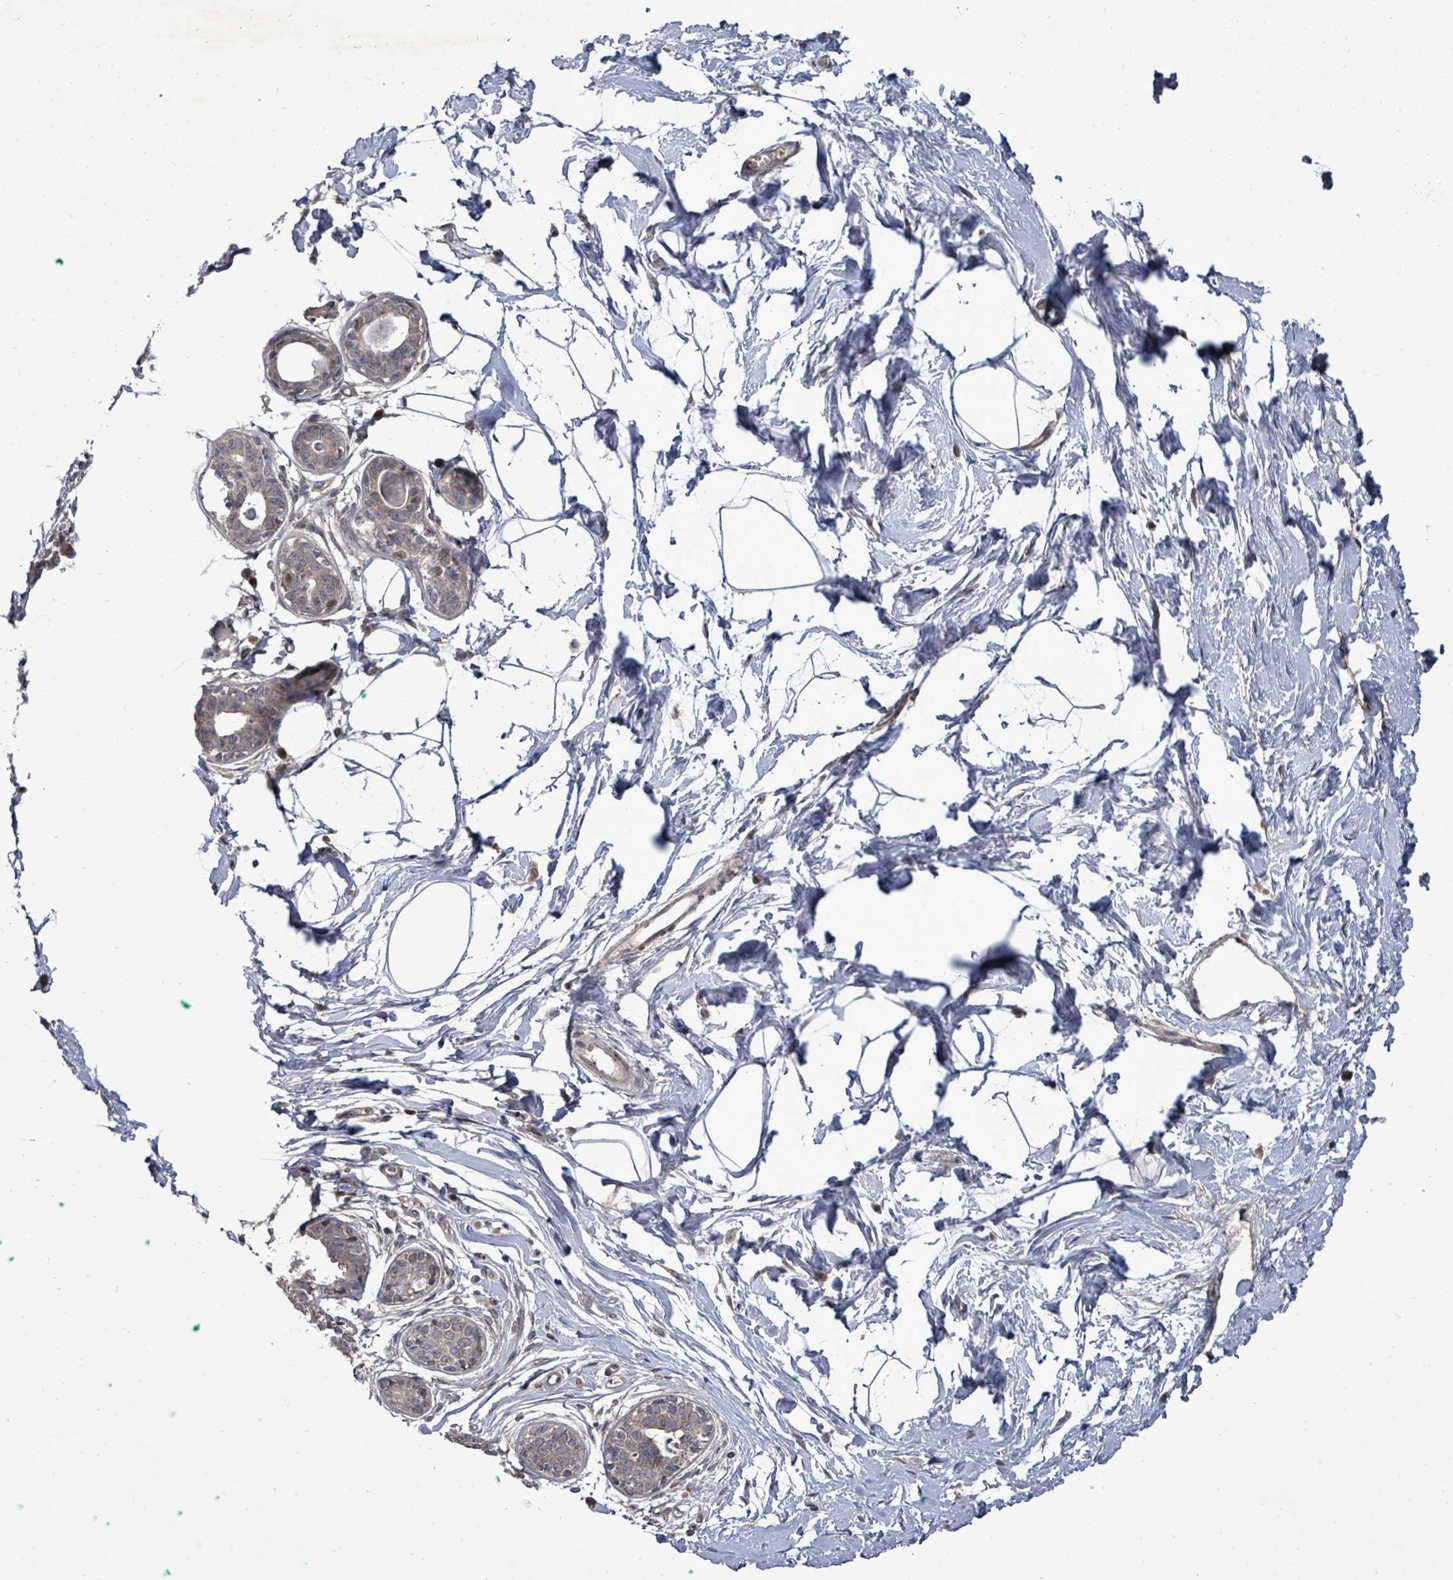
{"staining": {"intensity": "negative", "quantity": "none", "location": "none"}, "tissue": "breast", "cell_type": "Adipocytes", "image_type": "normal", "snomed": [{"axis": "morphology", "description": "Normal tissue, NOS"}, {"axis": "topography", "description": "Breast"}], "caption": "DAB (3,3'-diaminobenzidine) immunohistochemical staining of benign breast displays no significant expression in adipocytes. The staining is performed using DAB (3,3'-diaminobenzidine) brown chromogen with nuclei counter-stained in using hematoxylin.", "gene": "KRTAP27", "patient": {"sex": "female", "age": 45}}